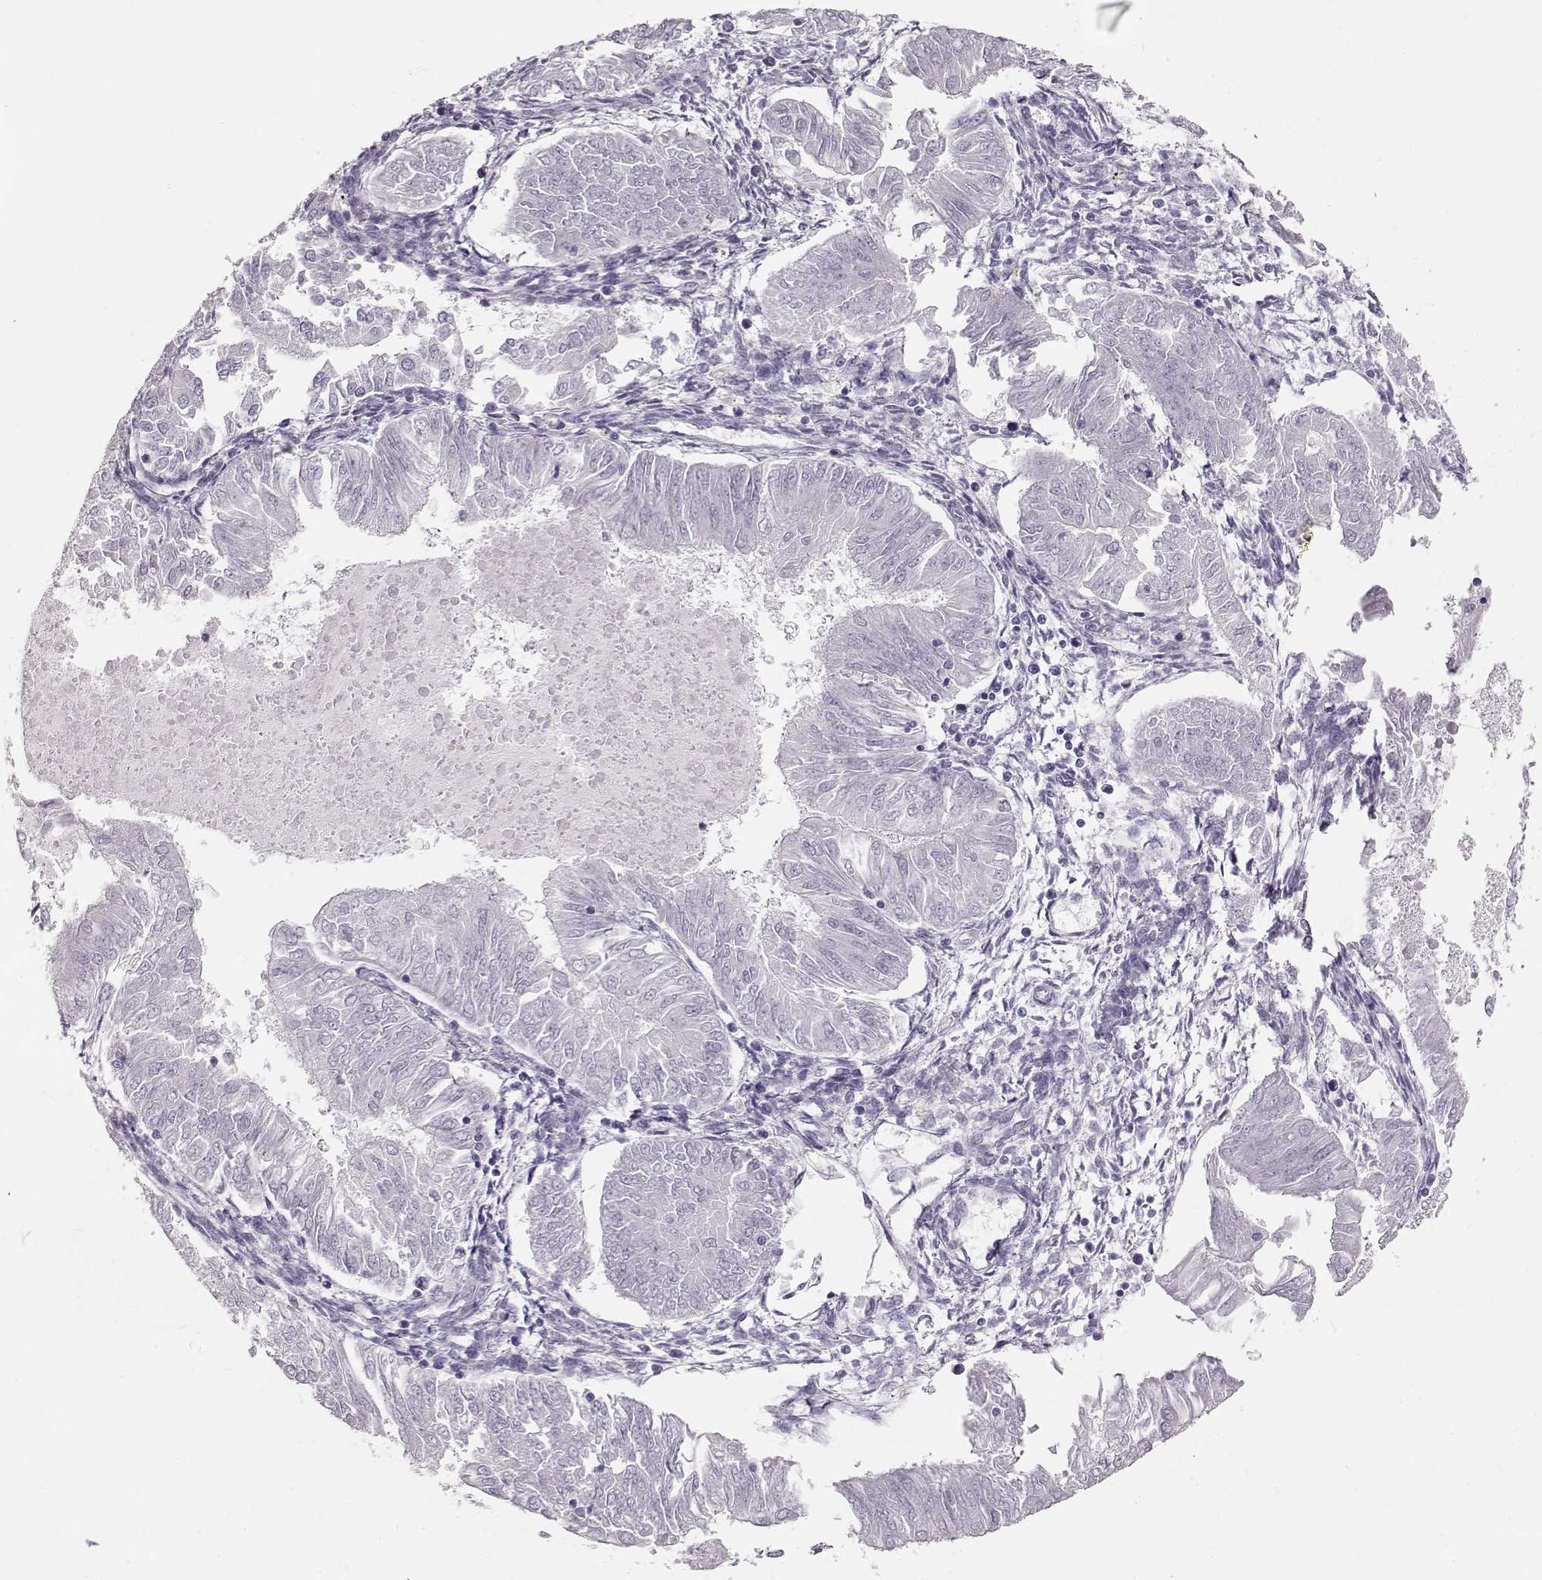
{"staining": {"intensity": "negative", "quantity": "none", "location": "none"}, "tissue": "endometrial cancer", "cell_type": "Tumor cells", "image_type": "cancer", "snomed": [{"axis": "morphology", "description": "Adenocarcinoma, NOS"}, {"axis": "topography", "description": "Endometrium"}], "caption": "The photomicrograph displays no staining of tumor cells in endometrial cancer (adenocarcinoma).", "gene": "RBM44", "patient": {"sex": "female", "age": 53}}